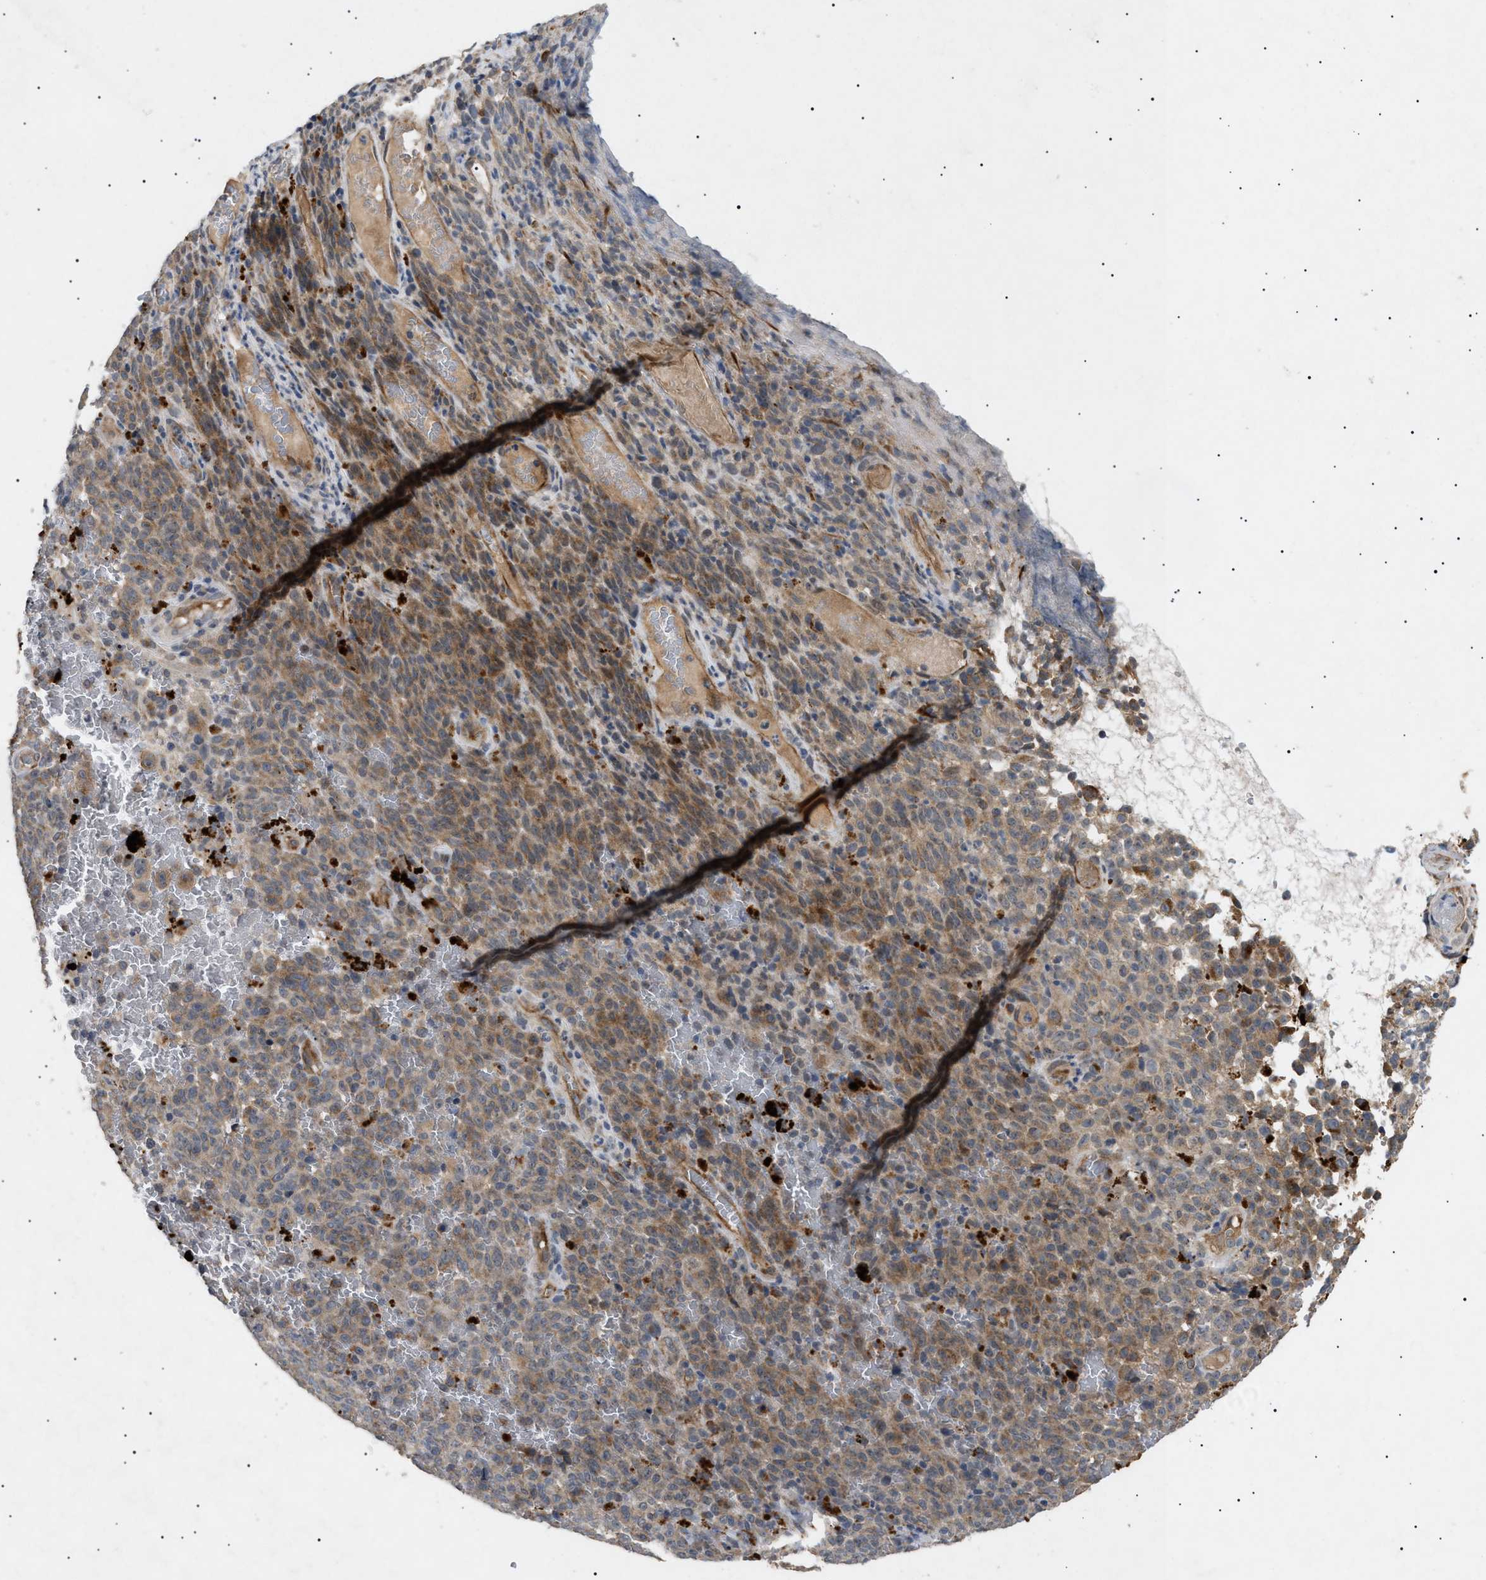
{"staining": {"intensity": "weak", "quantity": "25%-75%", "location": "cytoplasmic/membranous"}, "tissue": "melanoma", "cell_type": "Tumor cells", "image_type": "cancer", "snomed": [{"axis": "morphology", "description": "Malignant melanoma, NOS"}, {"axis": "topography", "description": "Skin"}], "caption": "Melanoma stained for a protein (brown) exhibits weak cytoplasmic/membranous positive expression in about 25%-75% of tumor cells.", "gene": "SIRT5", "patient": {"sex": "female", "age": 82}}